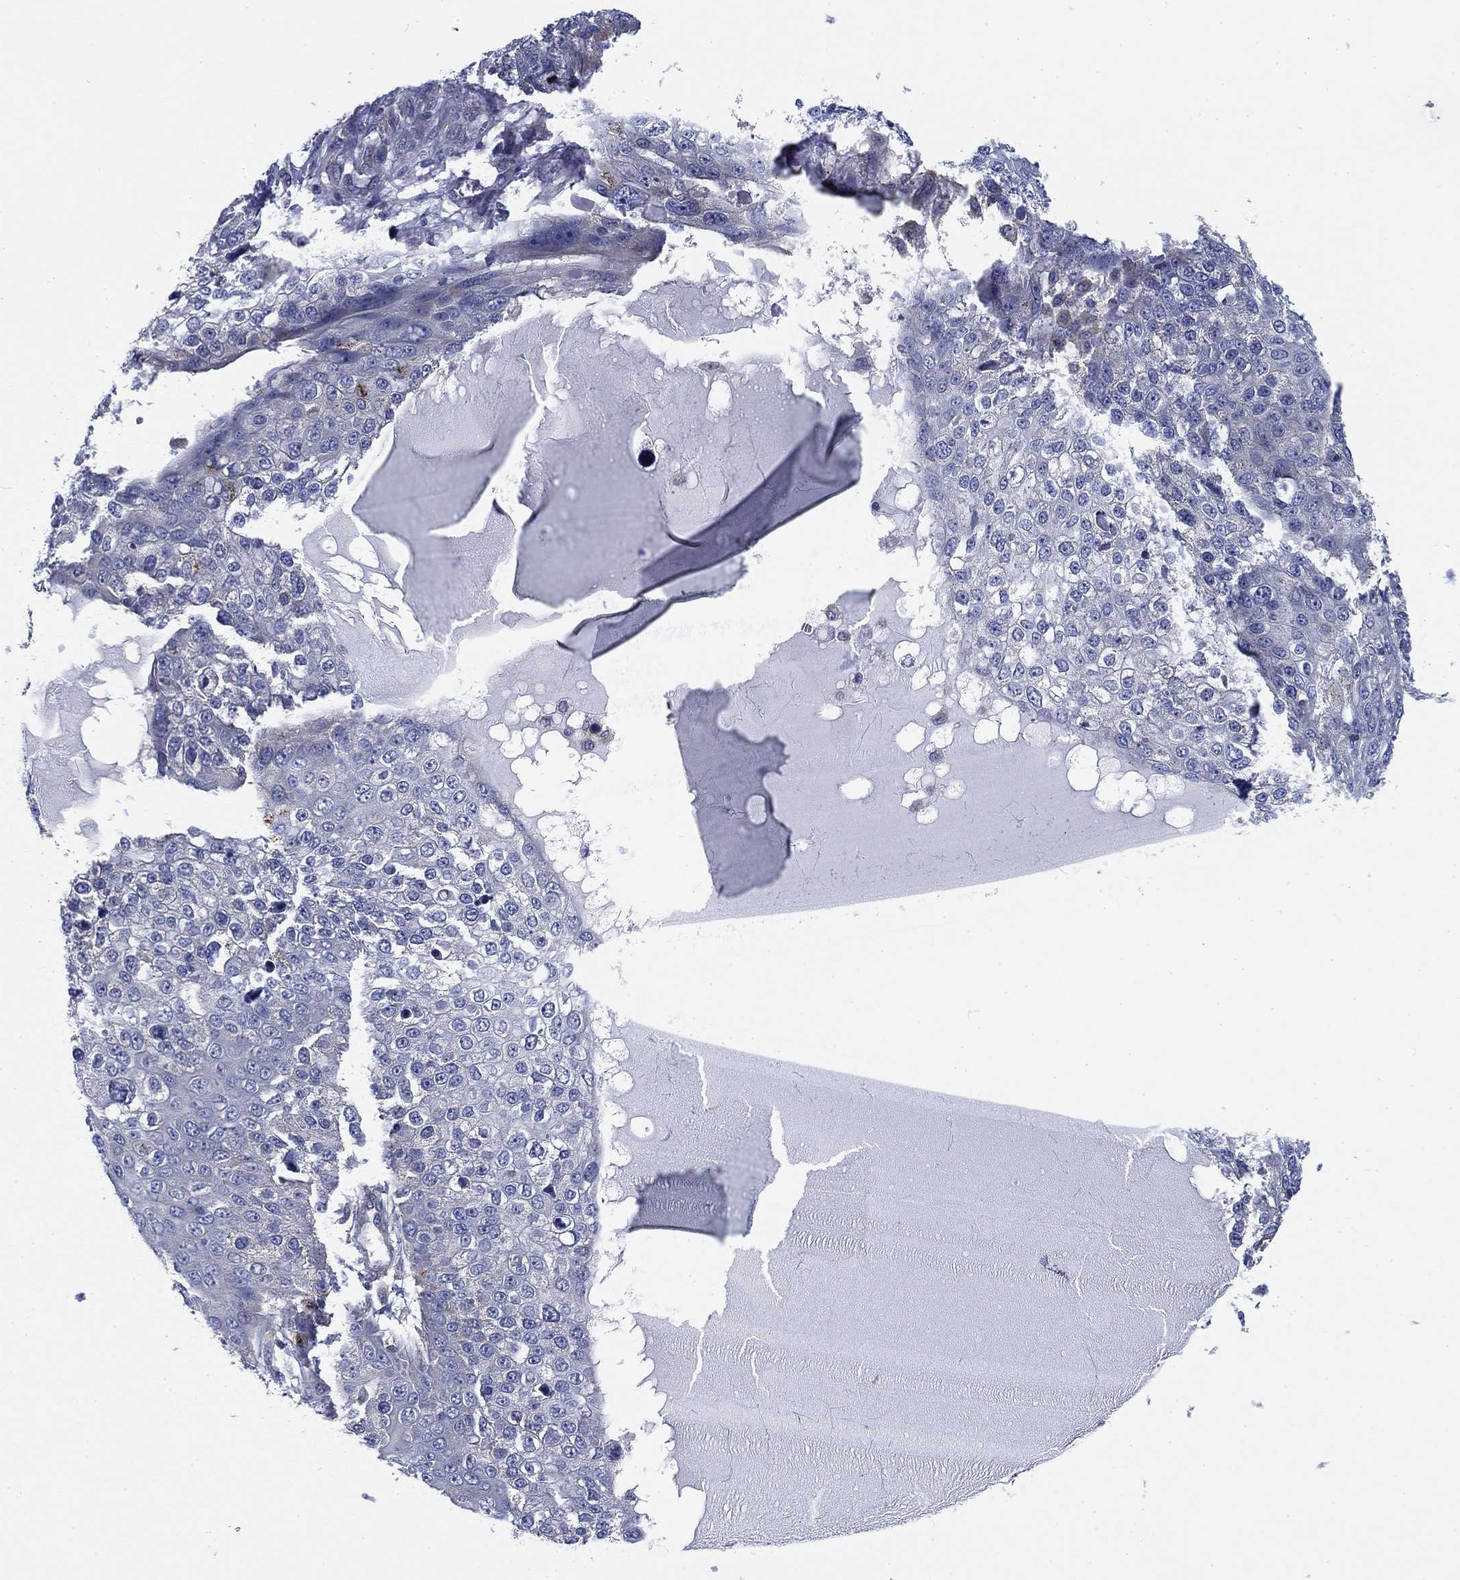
{"staining": {"intensity": "negative", "quantity": "none", "location": "none"}, "tissue": "skin cancer", "cell_type": "Tumor cells", "image_type": "cancer", "snomed": [{"axis": "morphology", "description": "Squamous cell carcinoma, NOS"}, {"axis": "topography", "description": "Skin"}], "caption": "Human squamous cell carcinoma (skin) stained for a protein using immunohistochemistry (IHC) displays no staining in tumor cells.", "gene": "NACAD", "patient": {"sex": "male", "age": 71}}